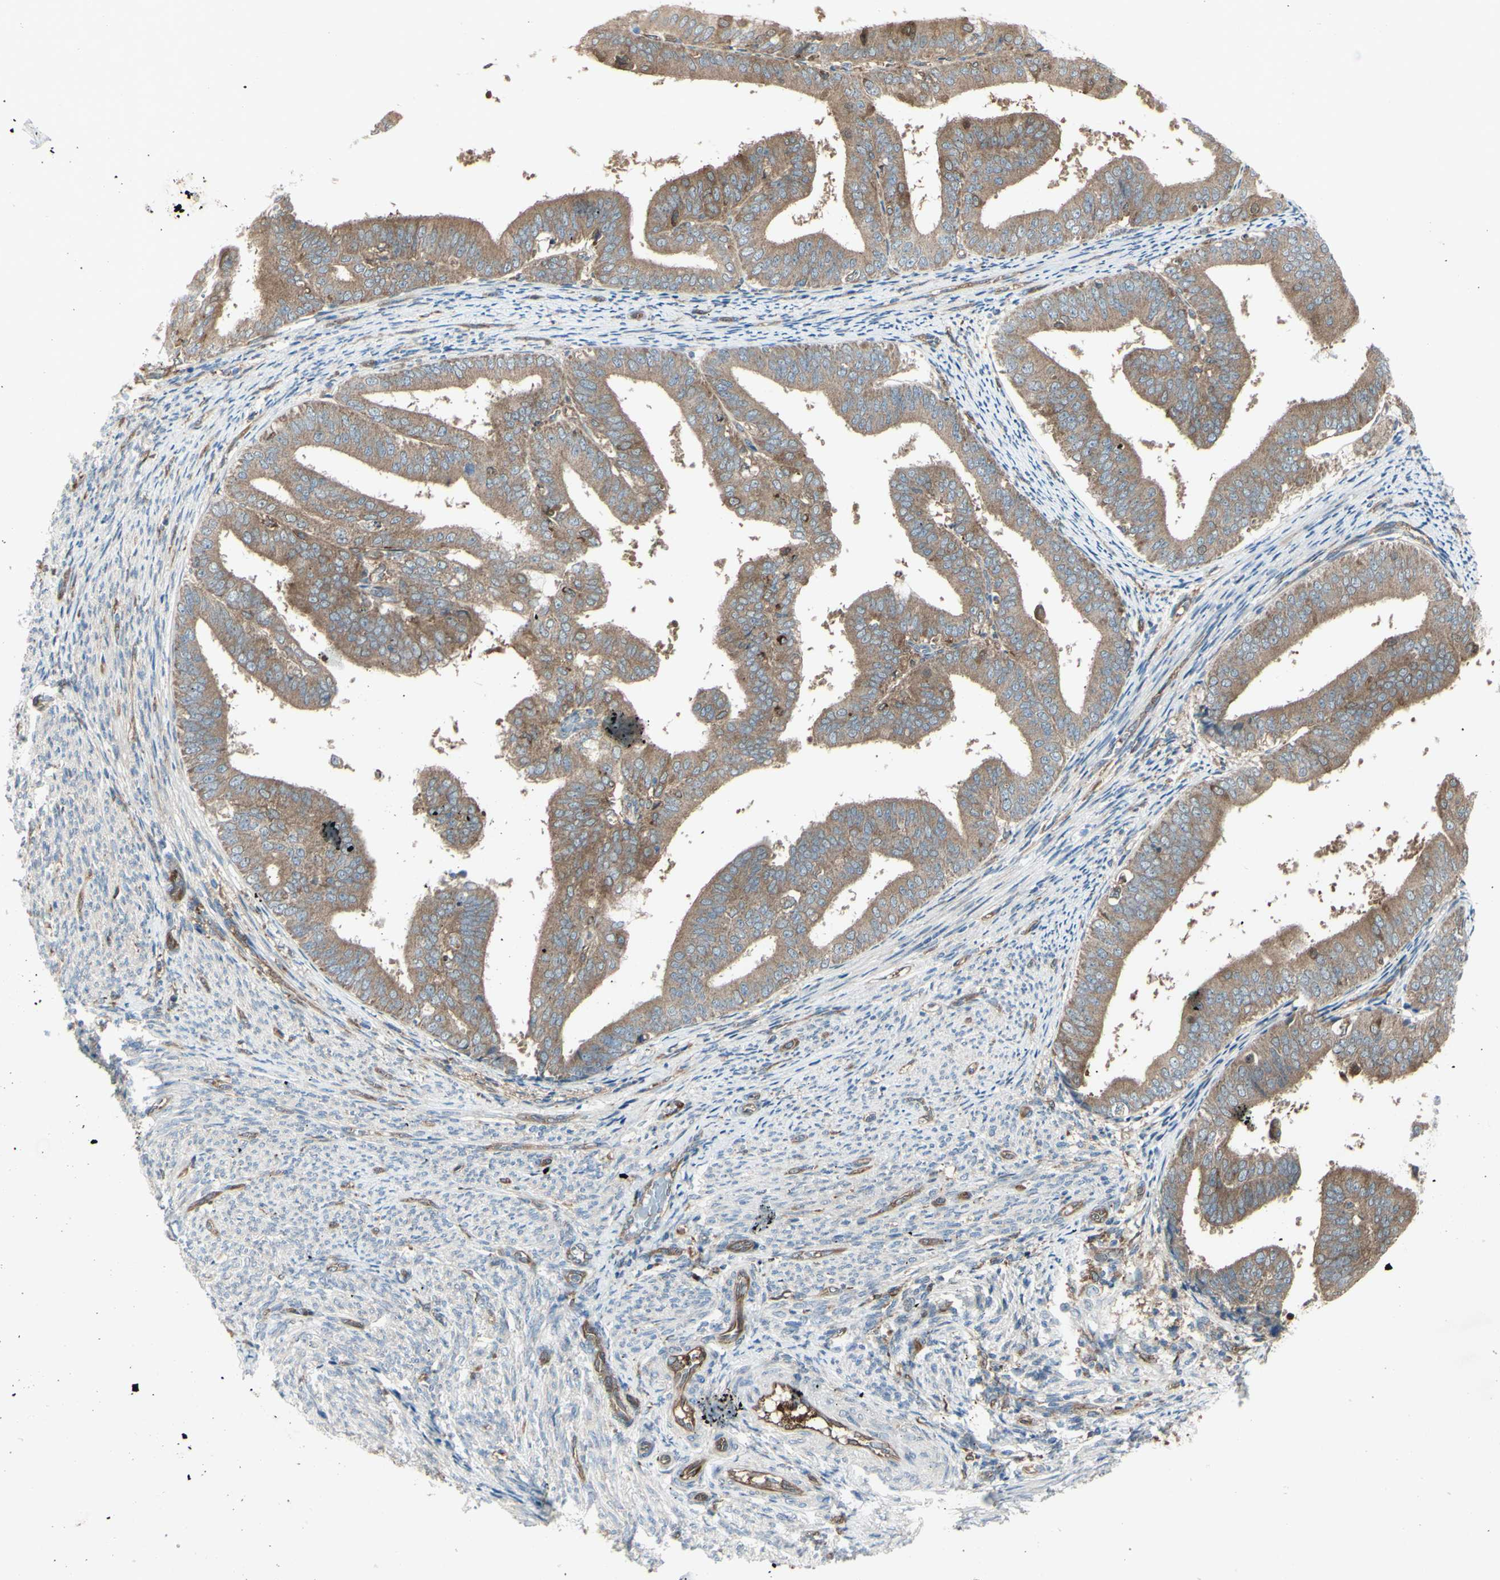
{"staining": {"intensity": "moderate", "quantity": ">75%", "location": "cytoplasmic/membranous"}, "tissue": "endometrial cancer", "cell_type": "Tumor cells", "image_type": "cancer", "snomed": [{"axis": "morphology", "description": "Adenocarcinoma, NOS"}, {"axis": "topography", "description": "Endometrium"}], "caption": "Endometrial cancer (adenocarcinoma) was stained to show a protein in brown. There is medium levels of moderate cytoplasmic/membranous staining in about >75% of tumor cells.", "gene": "IGSF9B", "patient": {"sex": "female", "age": 63}}